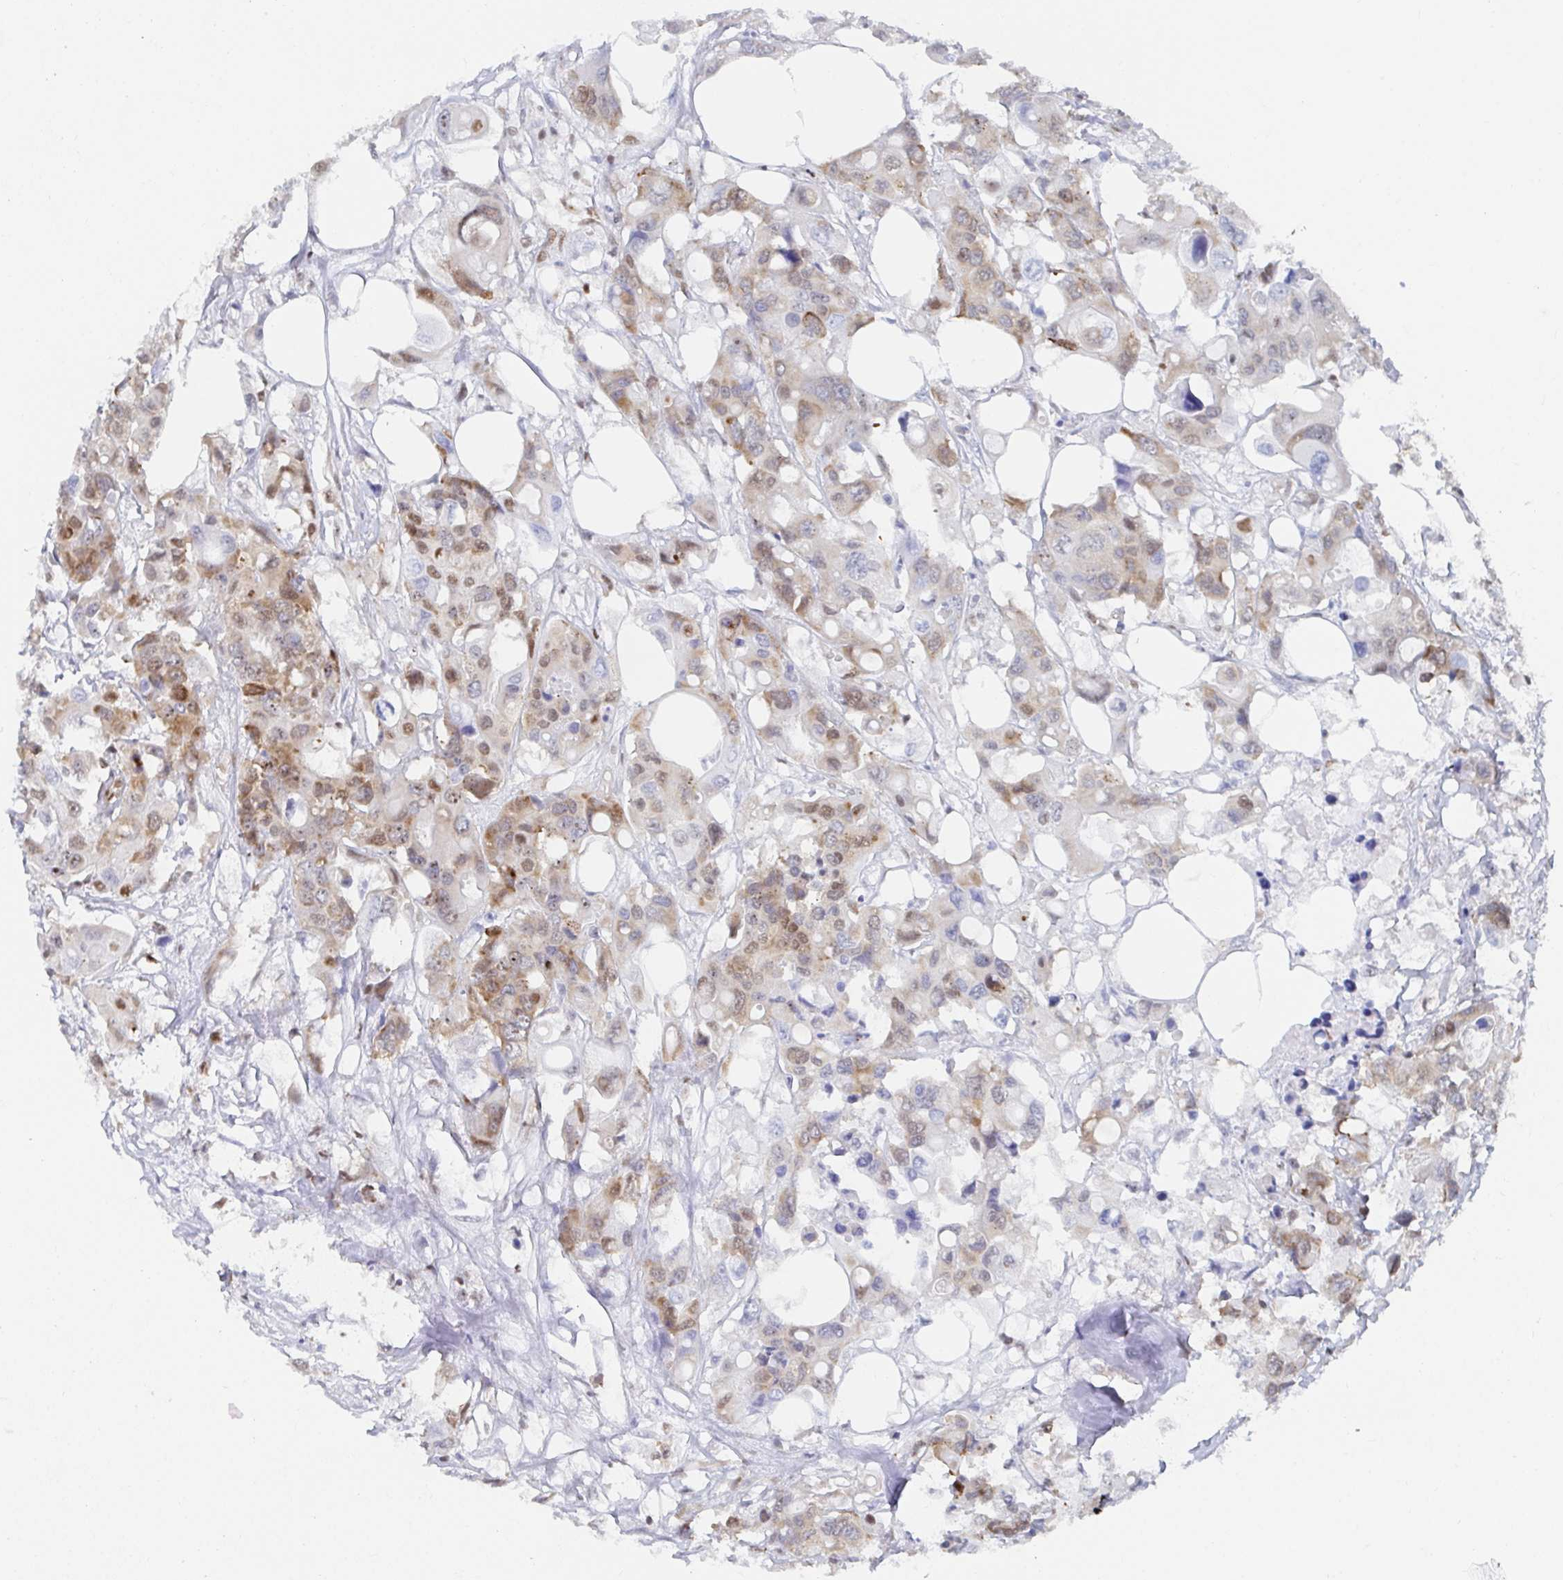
{"staining": {"intensity": "moderate", "quantity": ">75%", "location": "cytoplasmic/membranous,nuclear"}, "tissue": "colorectal cancer", "cell_type": "Tumor cells", "image_type": "cancer", "snomed": [{"axis": "morphology", "description": "Adenocarcinoma, NOS"}, {"axis": "topography", "description": "Colon"}], "caption": "DAB immunohistochemical staining of human colorectal adenocarcinoma reveals moderate cytoplasmic/membranous and nuclear protein staining in about >75% of tumor cells.", "gene": "EWSR1", "patient": {"sex": "male", "age": 77}}